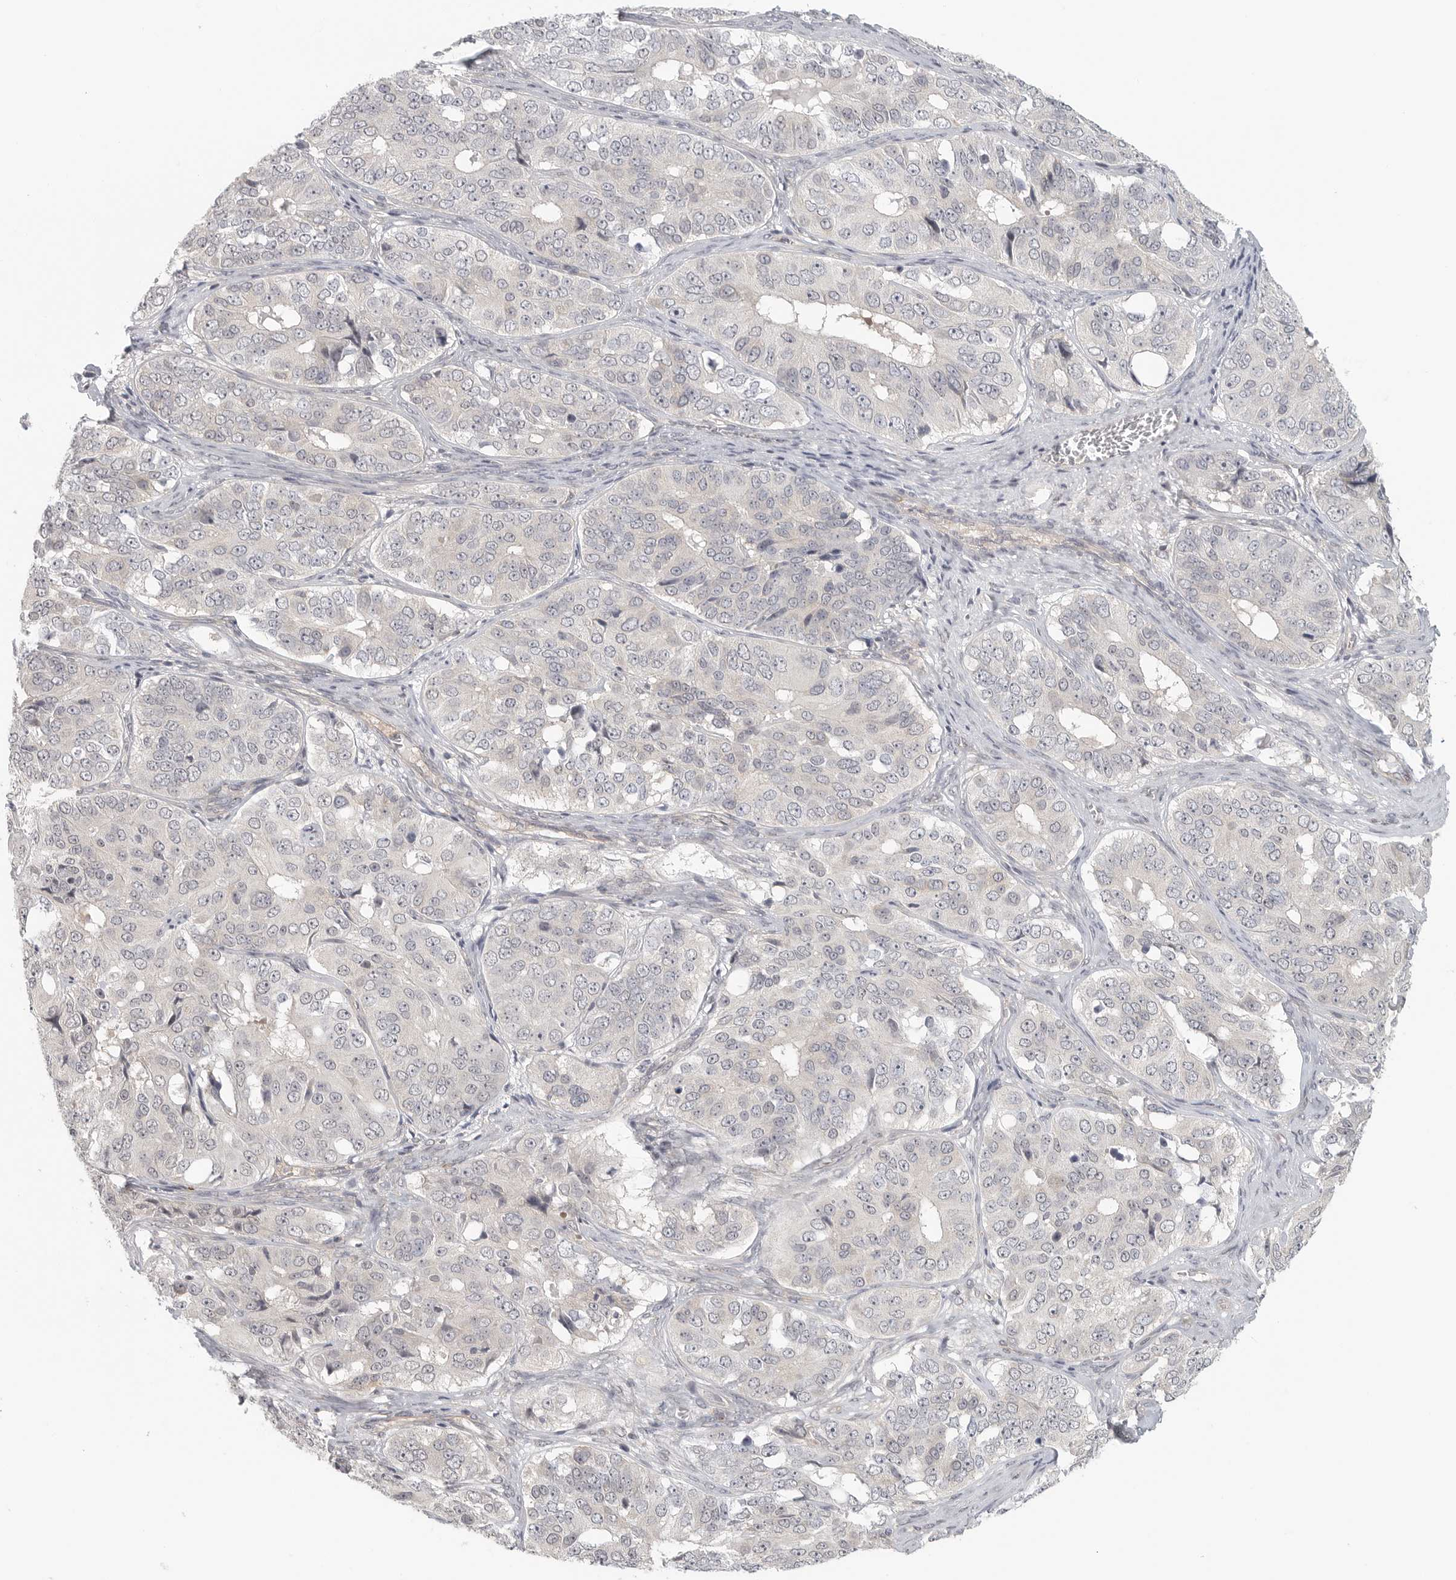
{"staining": {"intensity": "negative", "quantity": "none", "location": "none"}, "tissue": "ovarian cancer", "cell_type": "Tumor cells", "image_type": "cancer", "snomed": [{"axis": "morphology", "description": "Carcinoma, endometroid"}, {"axis": "topography", "description": "Ovary"}], "caption": "Immunohistochemical staining of human ovarian cancer reveals no significant expression in tumor cells. Brightfield microscopy of immunohistochemistry (IHC) stained with DAB (brown) and hematoxylin (blue), captured at high magnification.", "gene": "HDAC6", "patient": {"sex": "female", "age": 51}}